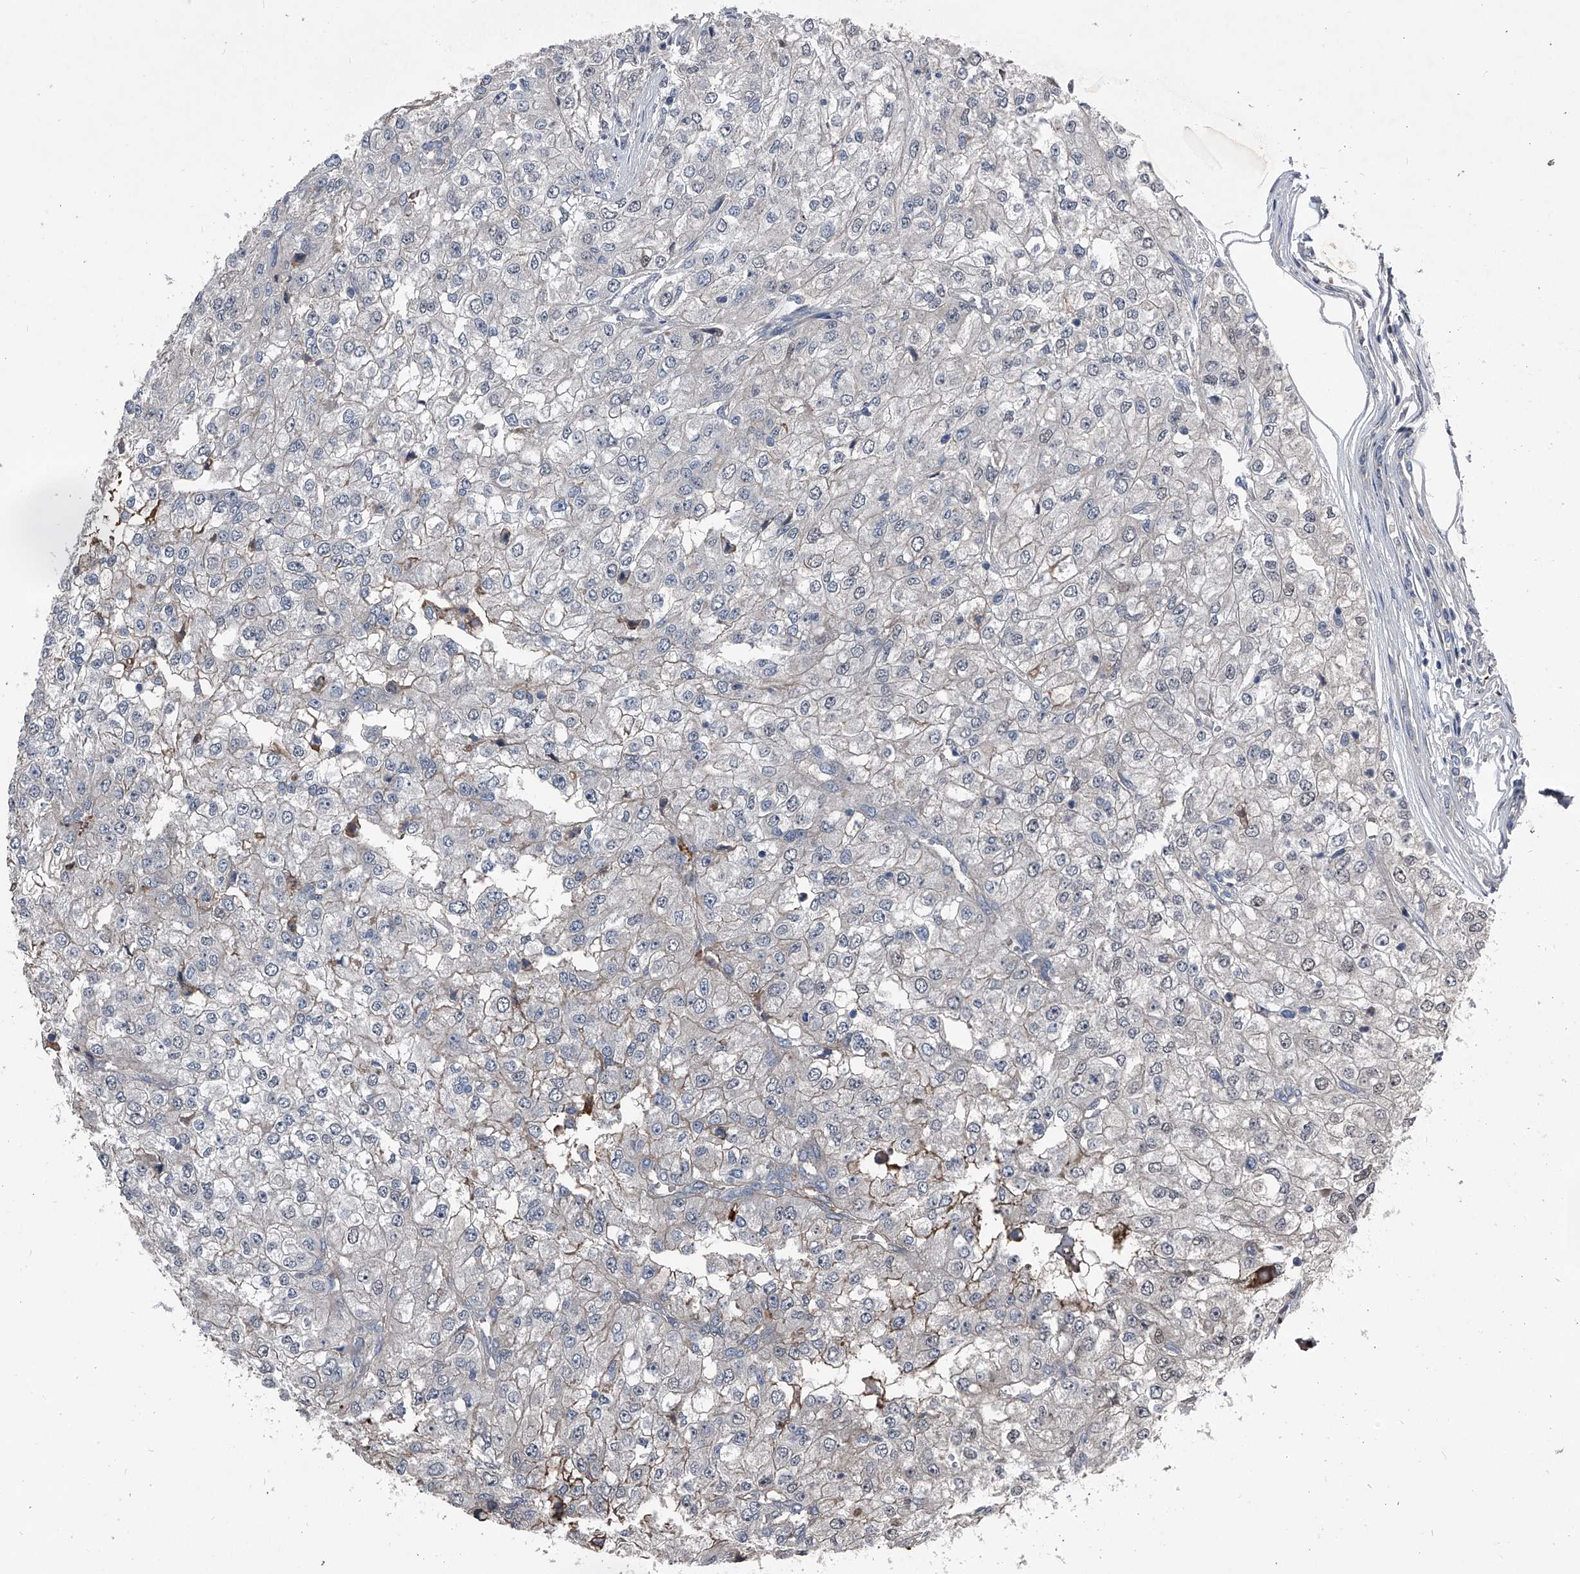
{"staining": {"intensity": "negative", "quantity": "none", "location": "none"}, "tissue": "renal cancer", "cell_type": "Tumor cells", "image_type": "cancer", "snomed": [{"axis": "morphology", "description": "Adenocarcinoma, NOS"}, {"axis": "topography", "description": "Kidney"}], "caption": "This image is of renal cancer (adenocarcinoma) stained with immunohistochemistry to label a protein in brown with the nuclei are counter-stained blue. There is no expression in tumor cells. Brightfield microscopy of immunohistochemistry stained with DAB (3,3'-diaminobenzidine) (brown) and hematoxylin (blue), captured at high magnification.", "gene": "KIF13A", "patient": {"sex": "female", "age": 54}}